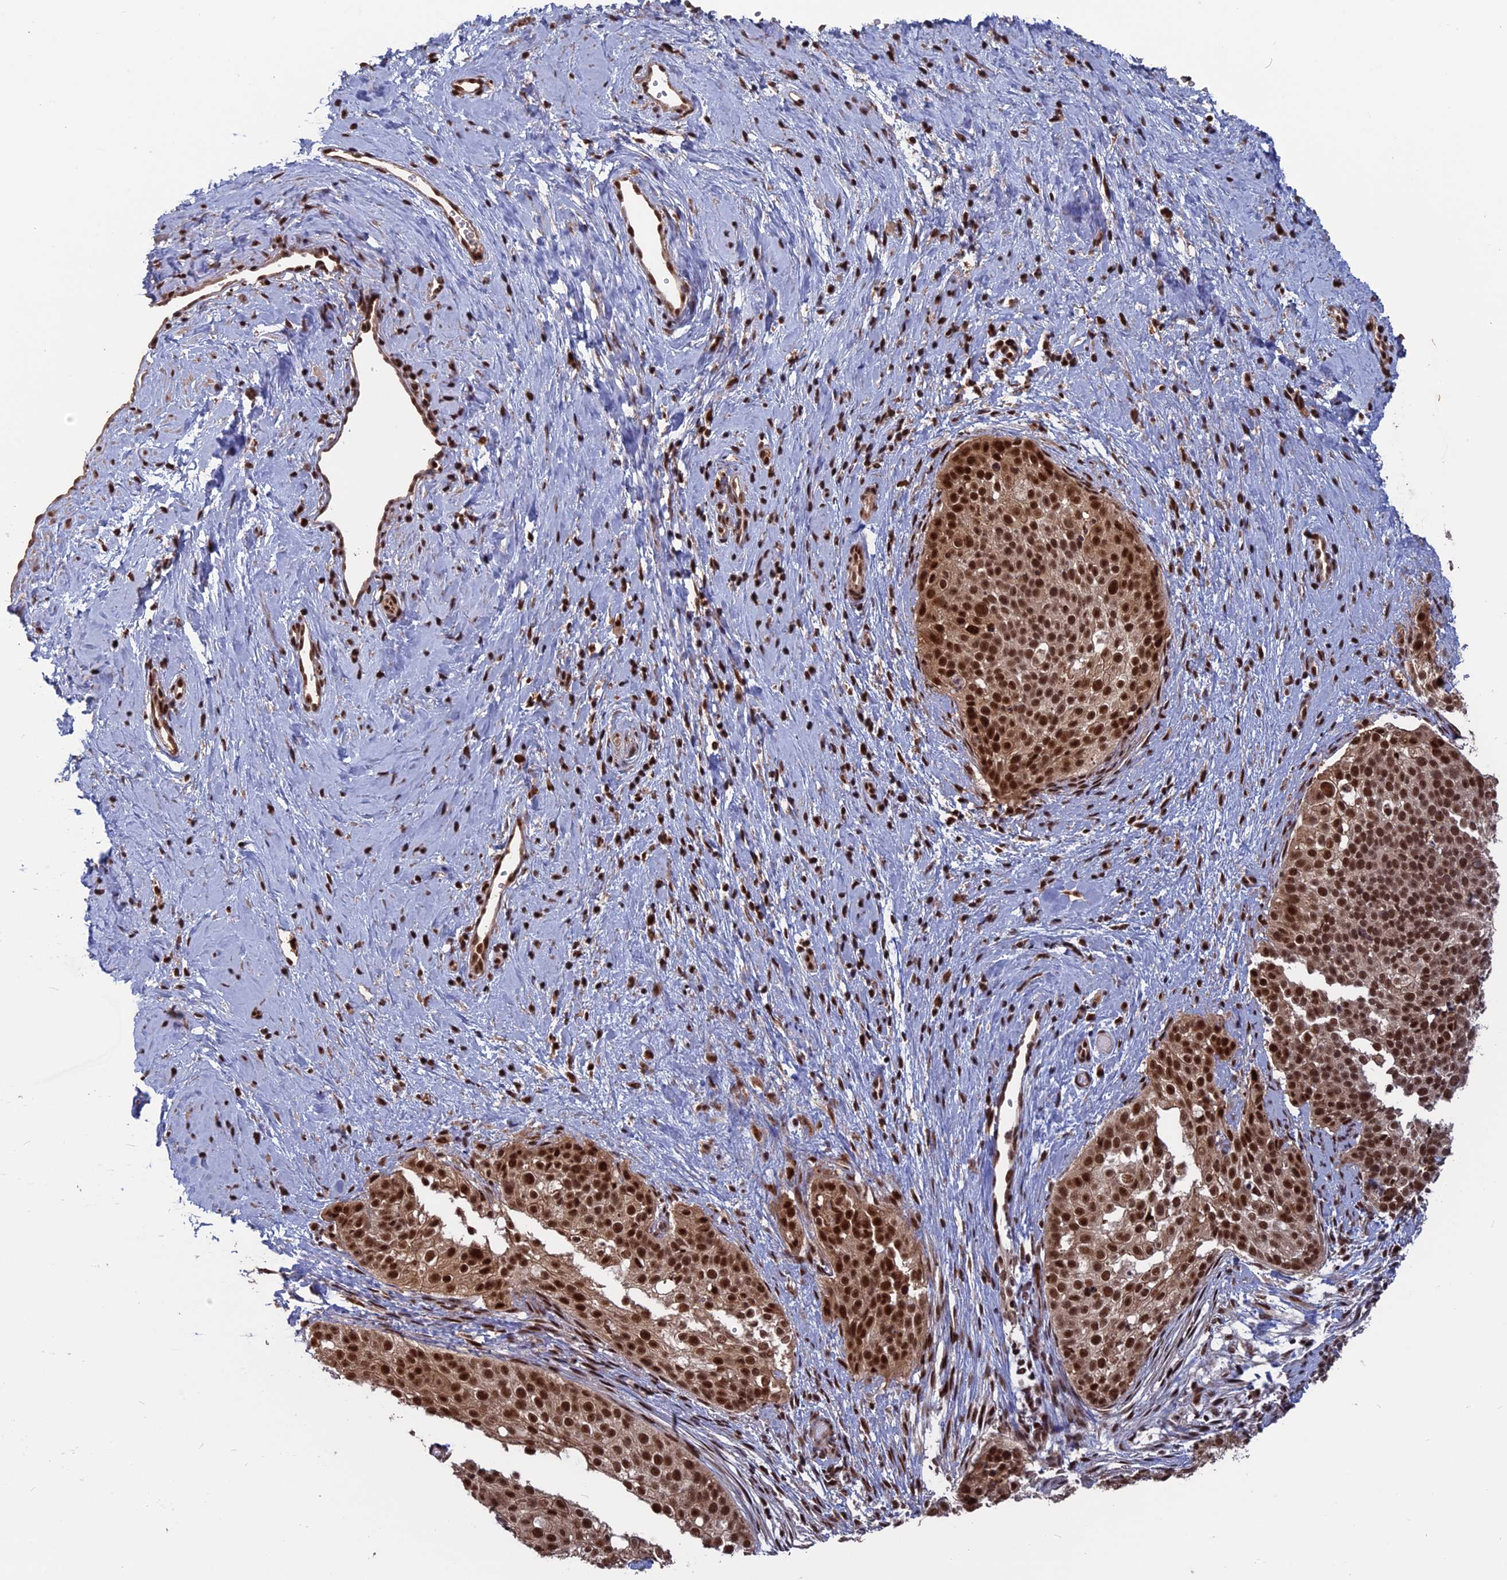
{"staining": {"intensity": "strong", "quantity": ">75%", "location": "nuclear"}, "tissue": "cervical cancer", "cell_type": "Tumor cells", "image_type": "cancer", "snomed": [{"axis": "morphology", "description": "Squamous cell carcinoma, NOS"}, {"axis": "topography", "description": "Cervix"}], "caption": "IHC staining of squamous cell carcinoma (cervical), which shows high levels of strong nuclear positivity in approximately >75% of tumor cells indicating strong nuclear protein expression. The staining was performed using DAB (3,3'-diaminobenzidine) (brown) for protein detection and nuclei were counterstained in hematoxylin (blue).", "gene": "CACTIN", "patient": {"sex": "female", "age": 44}}